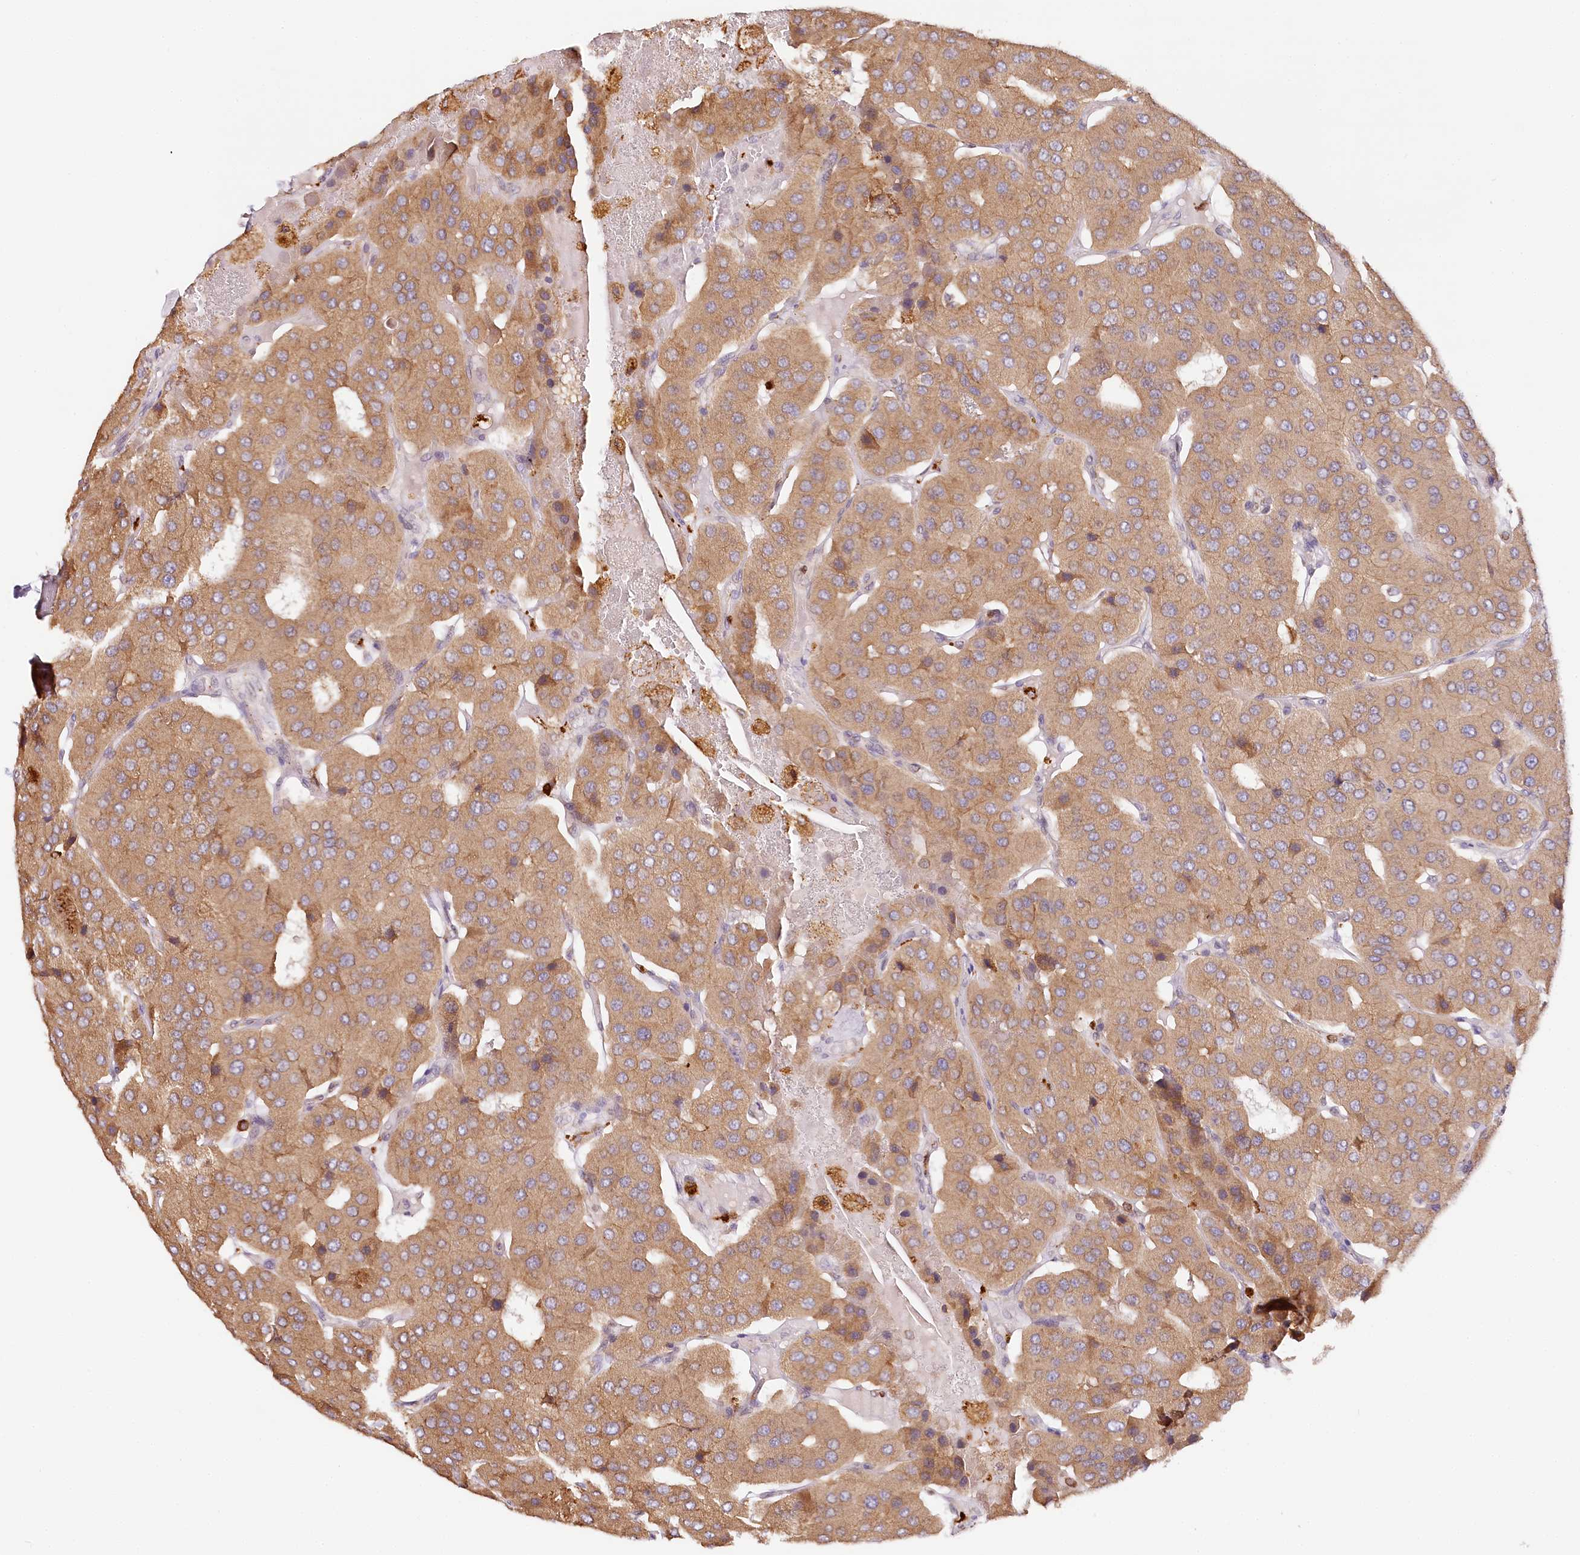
{"staining": {"intensity": "moderate", "quantity": ">75%", "location": "cytoplasmic/membranous"}, "tissue": "parathyroid gland", "cell_type": "Glandular cells", "image_type": "normal", "snomed": [{"axis": "morphology", "description": "Normal tissue, NOS"}, {"axis": "morphology", "description": "Adenoma, NOS"}, {"axis": "topography", "description": "Parathyroid gland"}], "caption": "Immunohistochemical staining of unremarkable human parathyroid gland exhibits moderate cytoplasmic/membranous protein expression in about >75% of glandular cells.", "gene": "VEGFA", "patient": {"sex": "female", "age": 86}}